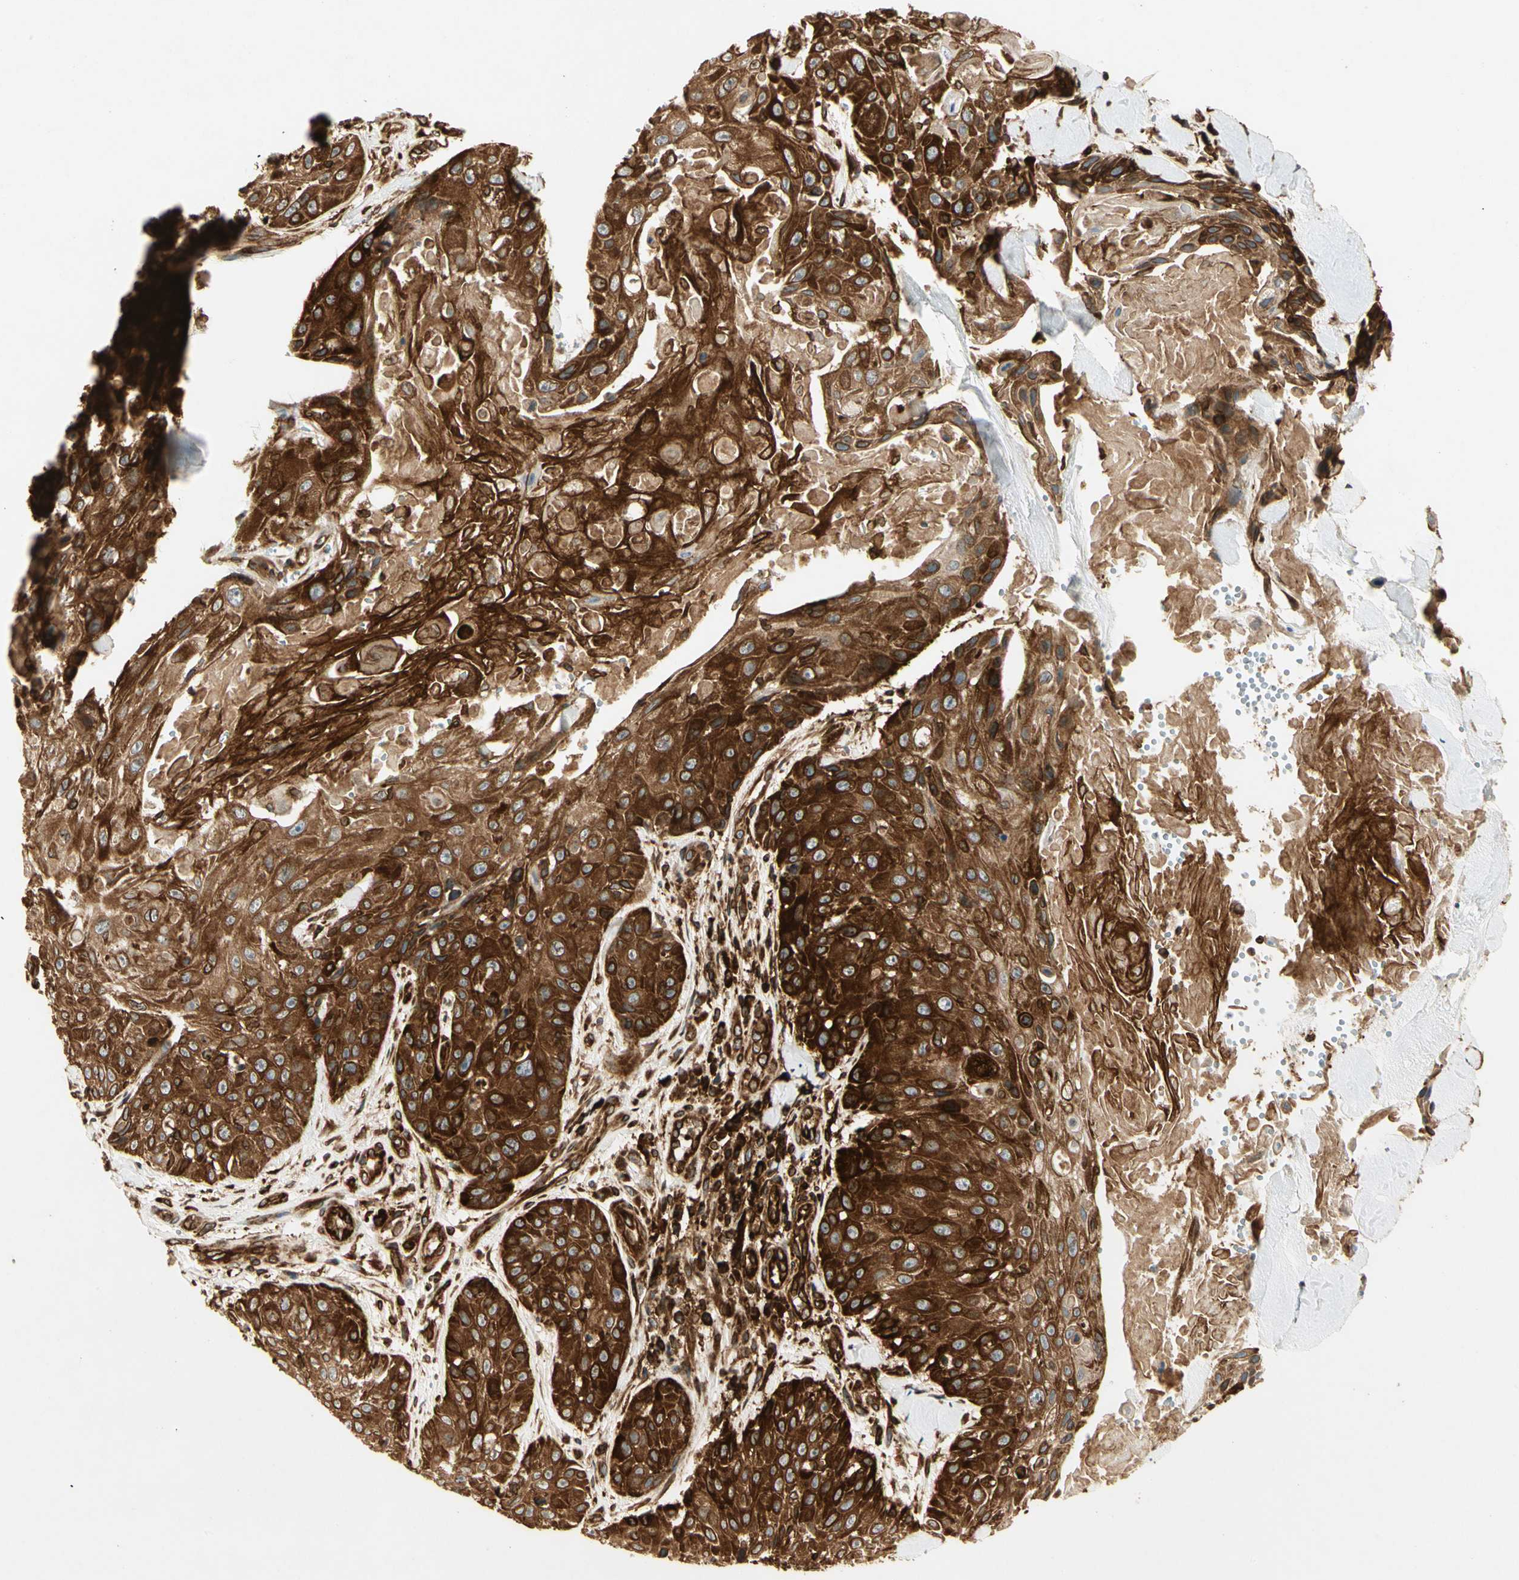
{"staining": {"intensity": "strong", "quantity": ">75%", "location": "cytoplasmic/membranous"}, "tissue": "skin cancer", "cell_type": "Tumor cells", "image_type": "cancer", "snomed": [{"axis": "morphology", "description": "Squamous cell carcinoma, NOS"}, {"axis": "topography", "description": "Skin"}], "caption": "High-power microscopy captured an immunohistochemistry micrograph of skin cancer, revealing strong cytoplasmic/membranous staining in about >75% of tumor cells.", "gene": "TAPBP", "patient": {"sex": "male", "age": 86}}